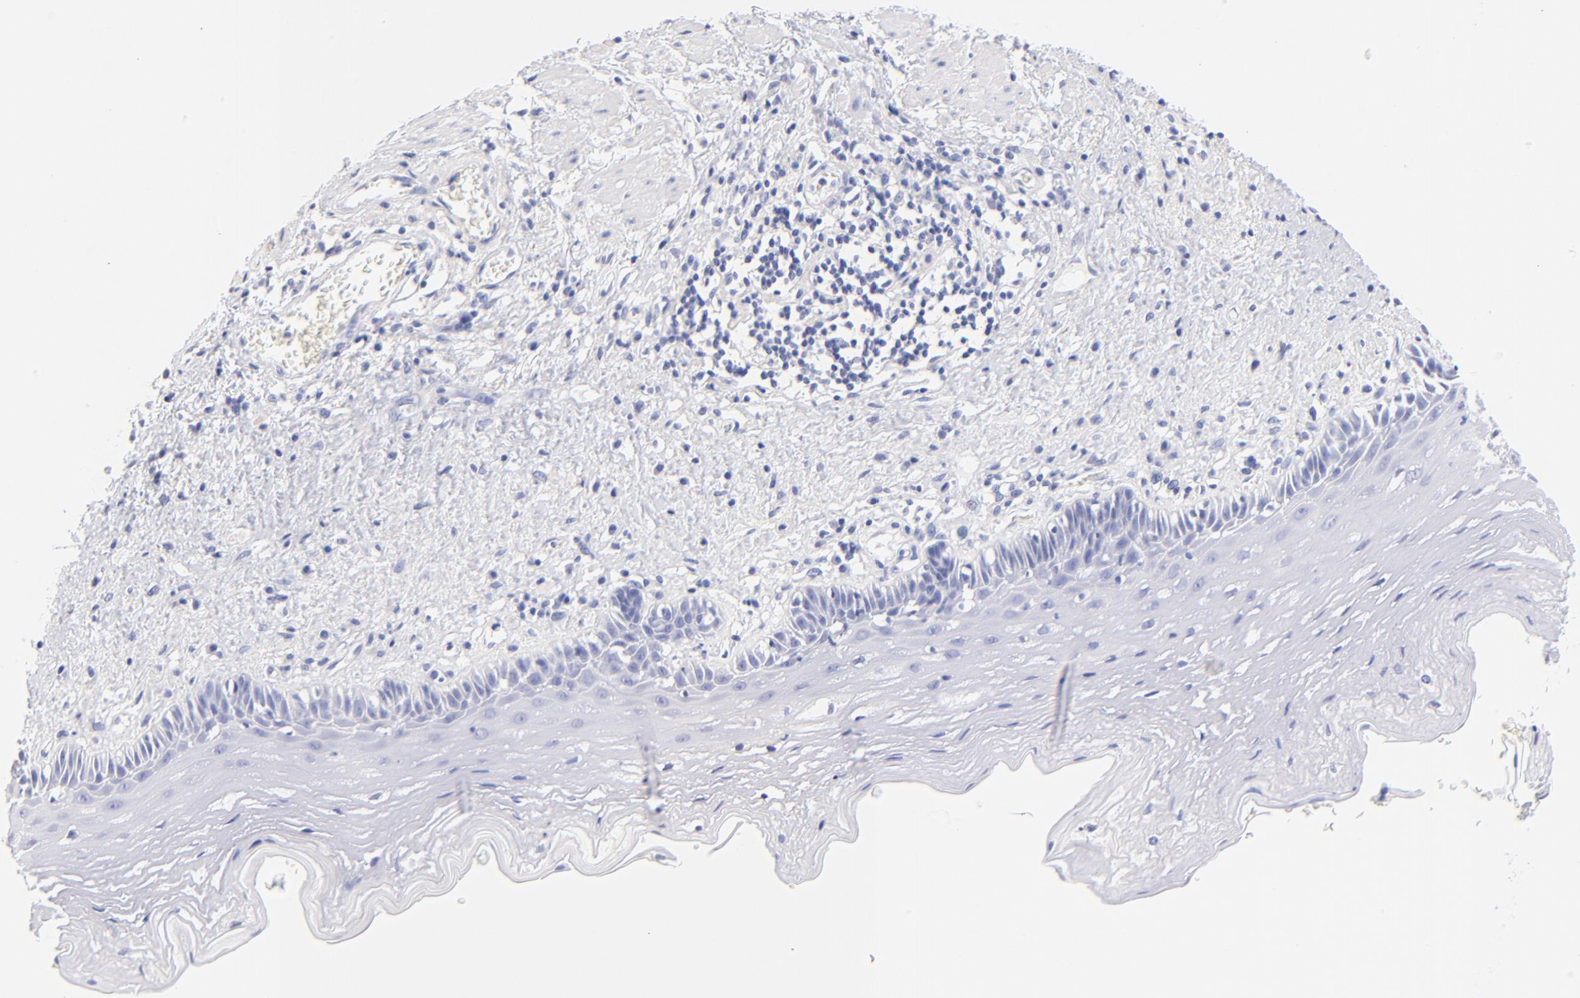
{"staining": {"intensity": "negative", "quantity": "none", "location": "none"}, "tissue": "esophagus", "cell_type": "Squamous epithelial cells", "image_type": "normal", "snomed": [{"axis": "morphology", "description": "Normal tissue, NOS"}, {"axis": "topography", "description": "Esophagus"}], "caption": "This is an IHC micrograph of unremarkable human esophagus. There is no expression in squamous epithelial cells.", "gene": "HORMAD2", "patient": {"sex": "female", "age": 70}}